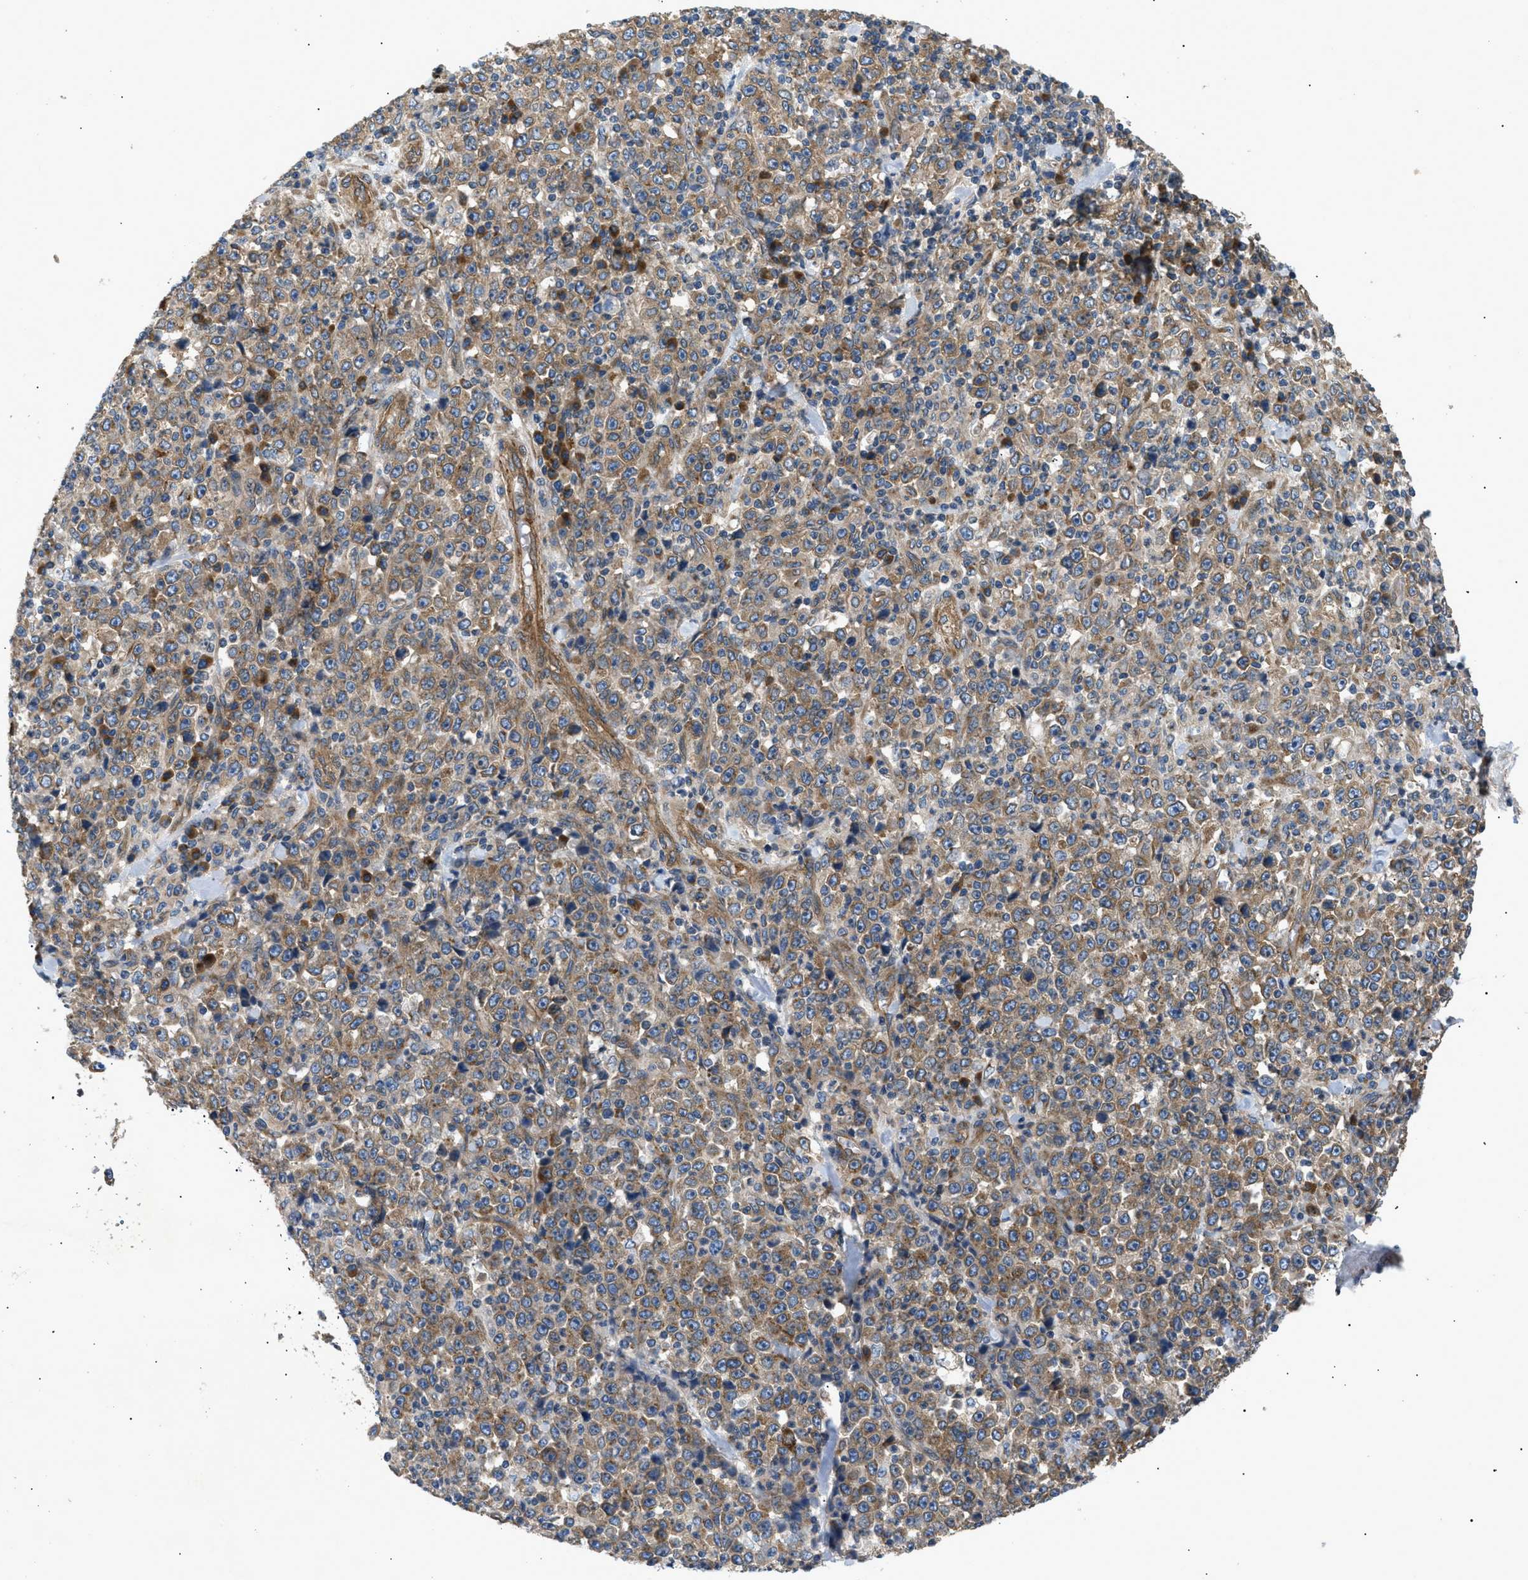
{"staining": {"intensity": "moderate", "quantity": ">75%", "location": "cytoplasmic/membranous"}, "tissue": "stomach cancer", "cell_type": "Tumor cells", "image_type": "cancer", "snomed": [{"axis": "morphology", "description": "Normal tissue, NOS"}, {"axis": "morphology", "description": "Adenocarcinoma, NOS"}, {"axis": "topography", "description": "Stomach, upper"}, {"axis": "topography", "description": "Stomach"}], "caption": "Protein expression analysis of adenocarcinoma (stomach) exhibits moderate cytoplasmic/membranous expression in about >75% of tumor cells.", "gene": "LYSMD3", "patient": {"sex": "male", "age": 59}}